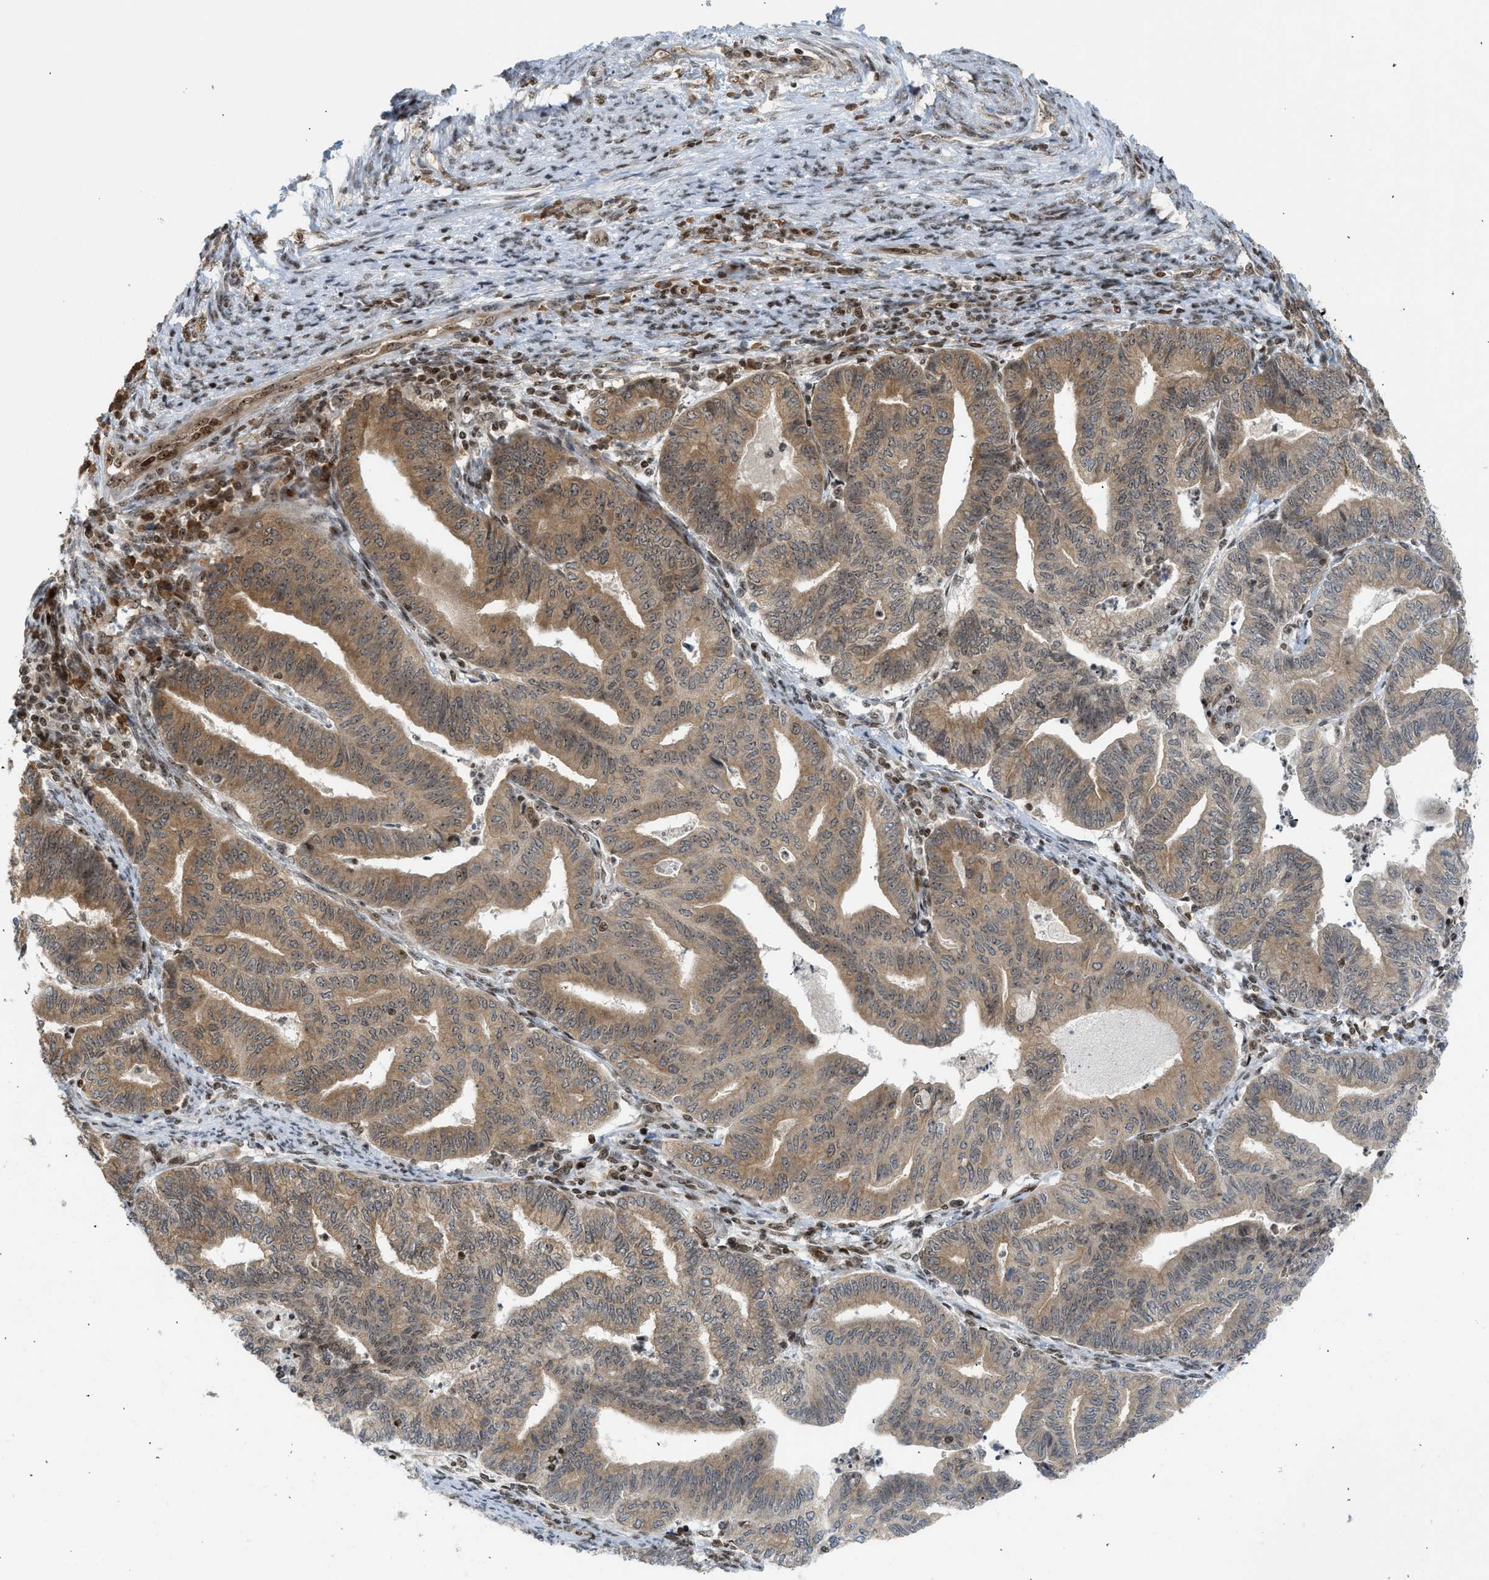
{"staining": {"intensity": "moderate", "quantity": ">75%", "location": "cytoplasmic/membranous"}, "tissue": "endometrial cancer", "cell_type": "Tumor cells", "image_type": "cancer", "snomed": [{"axis": "morphology", "description": "Adenocarcinoma, NOS"}, {"axis": "topography", "description": "Endometrium"}], "caption": "Brown immunohistochemical staining in human adenocarcinoma (endometrial) shows moderate cytoplasmic/membranous staining in about >75% of tumor cells.", "gene": "ZNF22", "patient": {"sex": "female", "age": 79}}